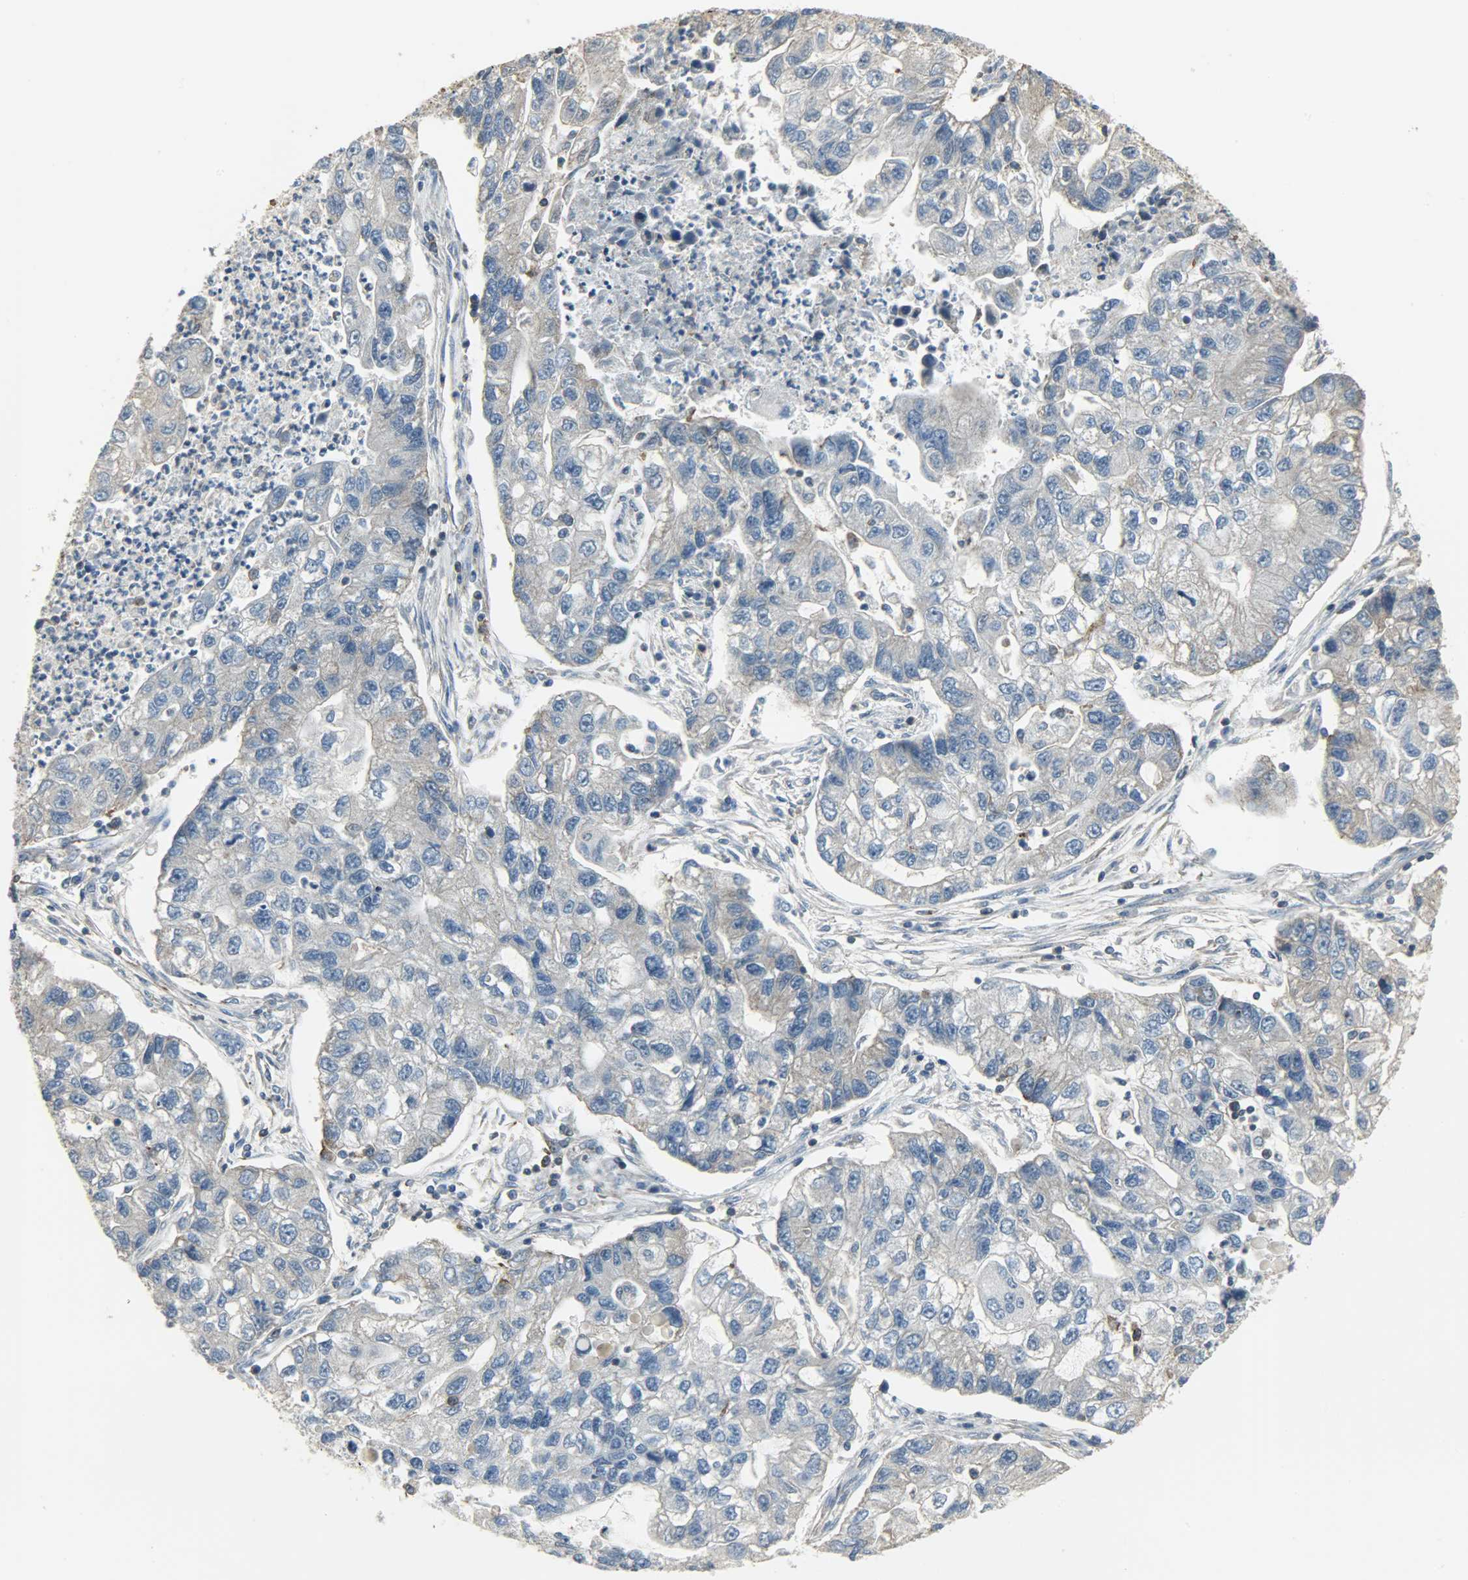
{"staining": {"intensity": "weak", "quantity": ">75%", "location": "cytoplasmic/membranous"}, "tissue": "lung cancer", "cell_type": "Tumor cells", "image_type": "cancer", "snomed": [{"axis": "morphology", "description": "Adenocarcinoma, NOS"}, {"axis": "topography", "description": "Lung"}], "caption": "A brown stain highlights weak cytoplasmic/membranous positivity of a protein in lung cancer tumor cells. The protein is stained brown, and the nuclei are stained in blue (DAB IHC with brightfield microscopy, high magnification).", "gene": "DNAJA4", "patient": {"sex": "female", "age": 51}}